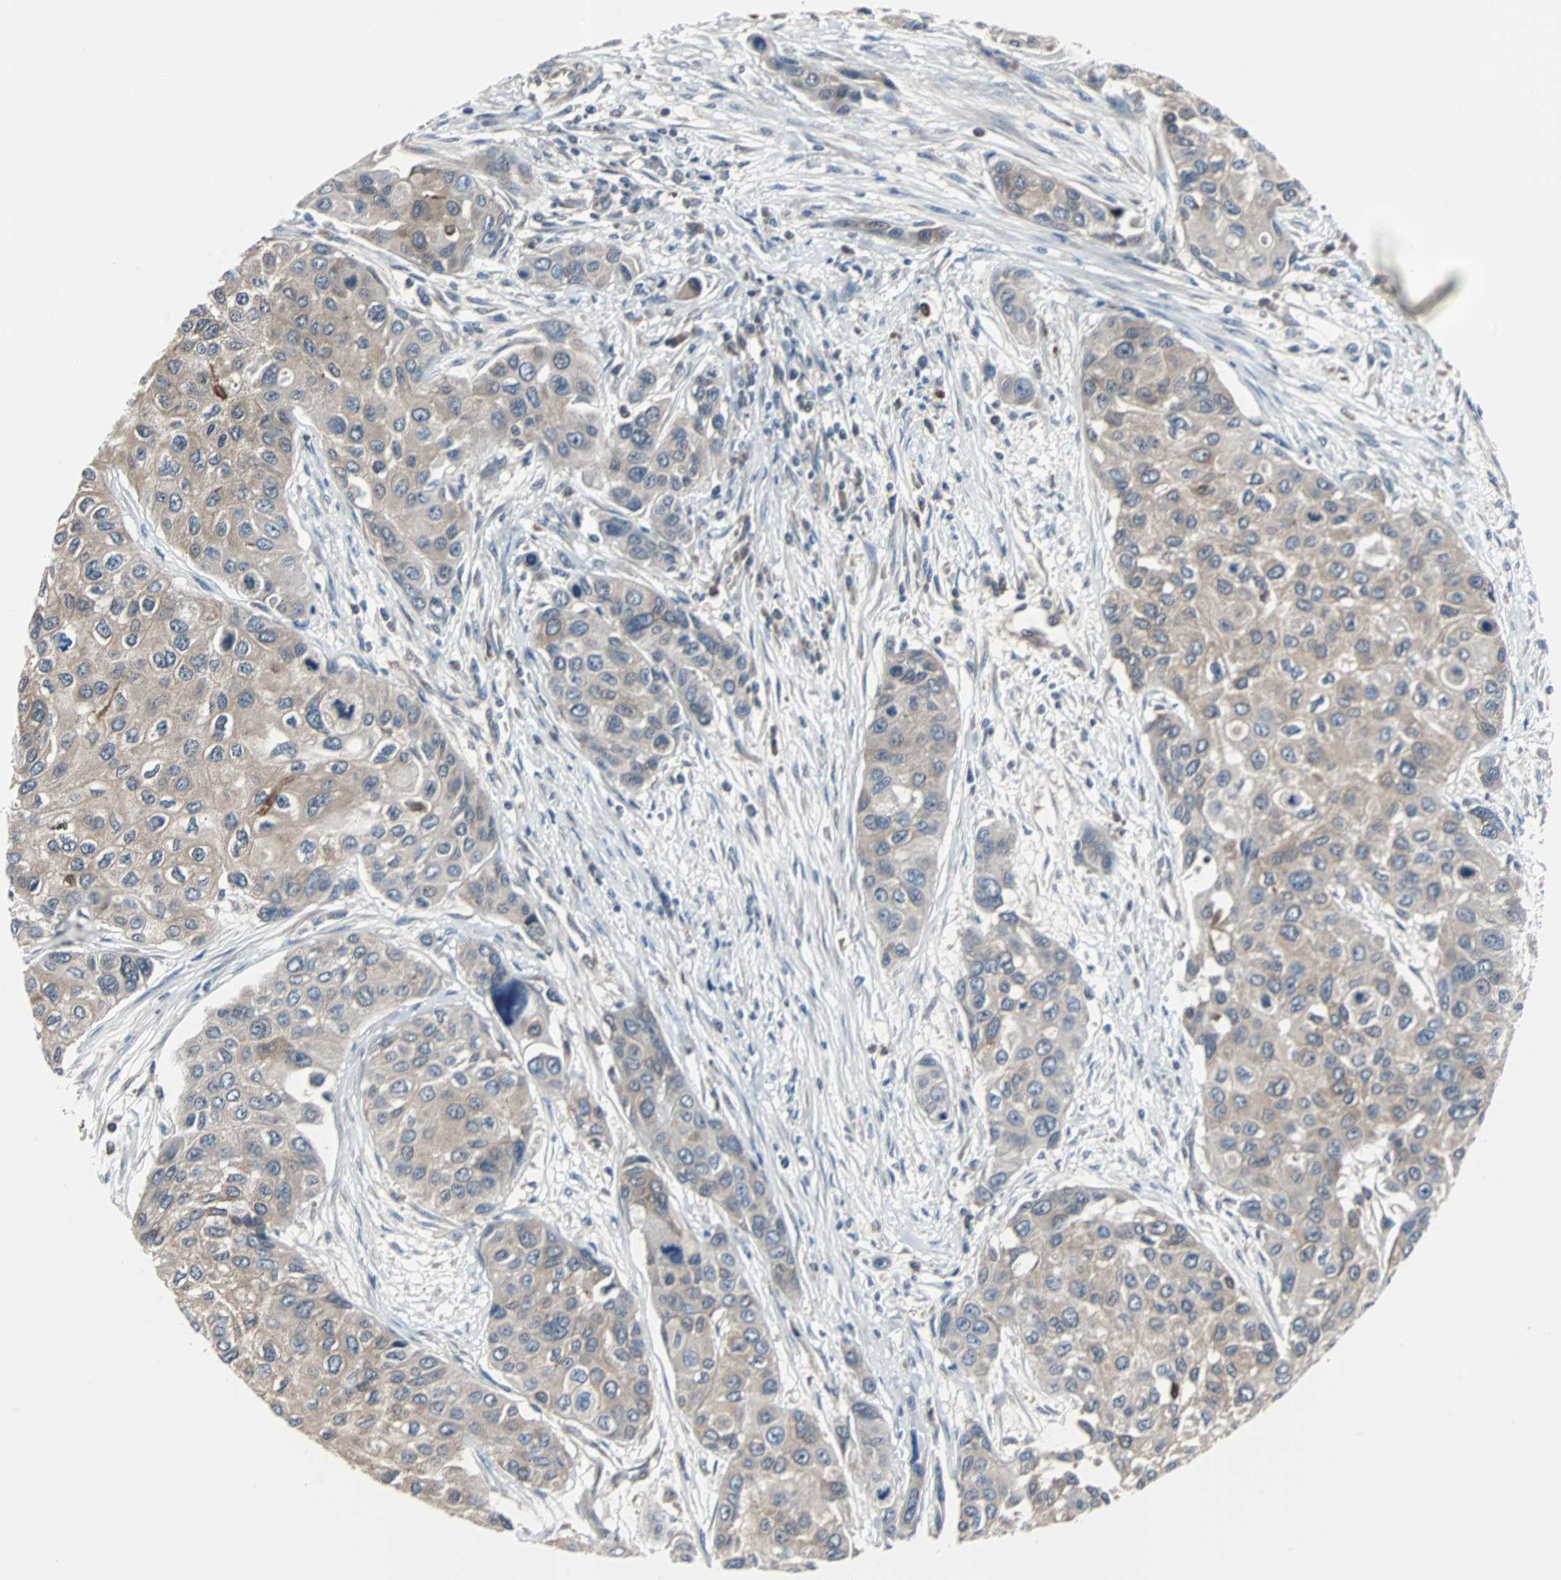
{"staining": {"intensity": "weak", "quantity": ">75%", "location": "cytoplasmic/membranous"}, "tissue": "urothelial cancer", "cell_type": "Tumor cells", "image_type": "cancer", "snomed": [{"axis": "morphology", "description": "Urothelial carcinoma, High grade"}, {"axis": "topography", "description": "Urinary bladder"}], "caption": "Urothelial cancer tissue shows weak cytoplasmic/membranous positivity in approximately >75% of tumor cells, visualized by immunohistochemistry.", "gene": "PAK1", "patient": {"sex": "female", "age": 56}}